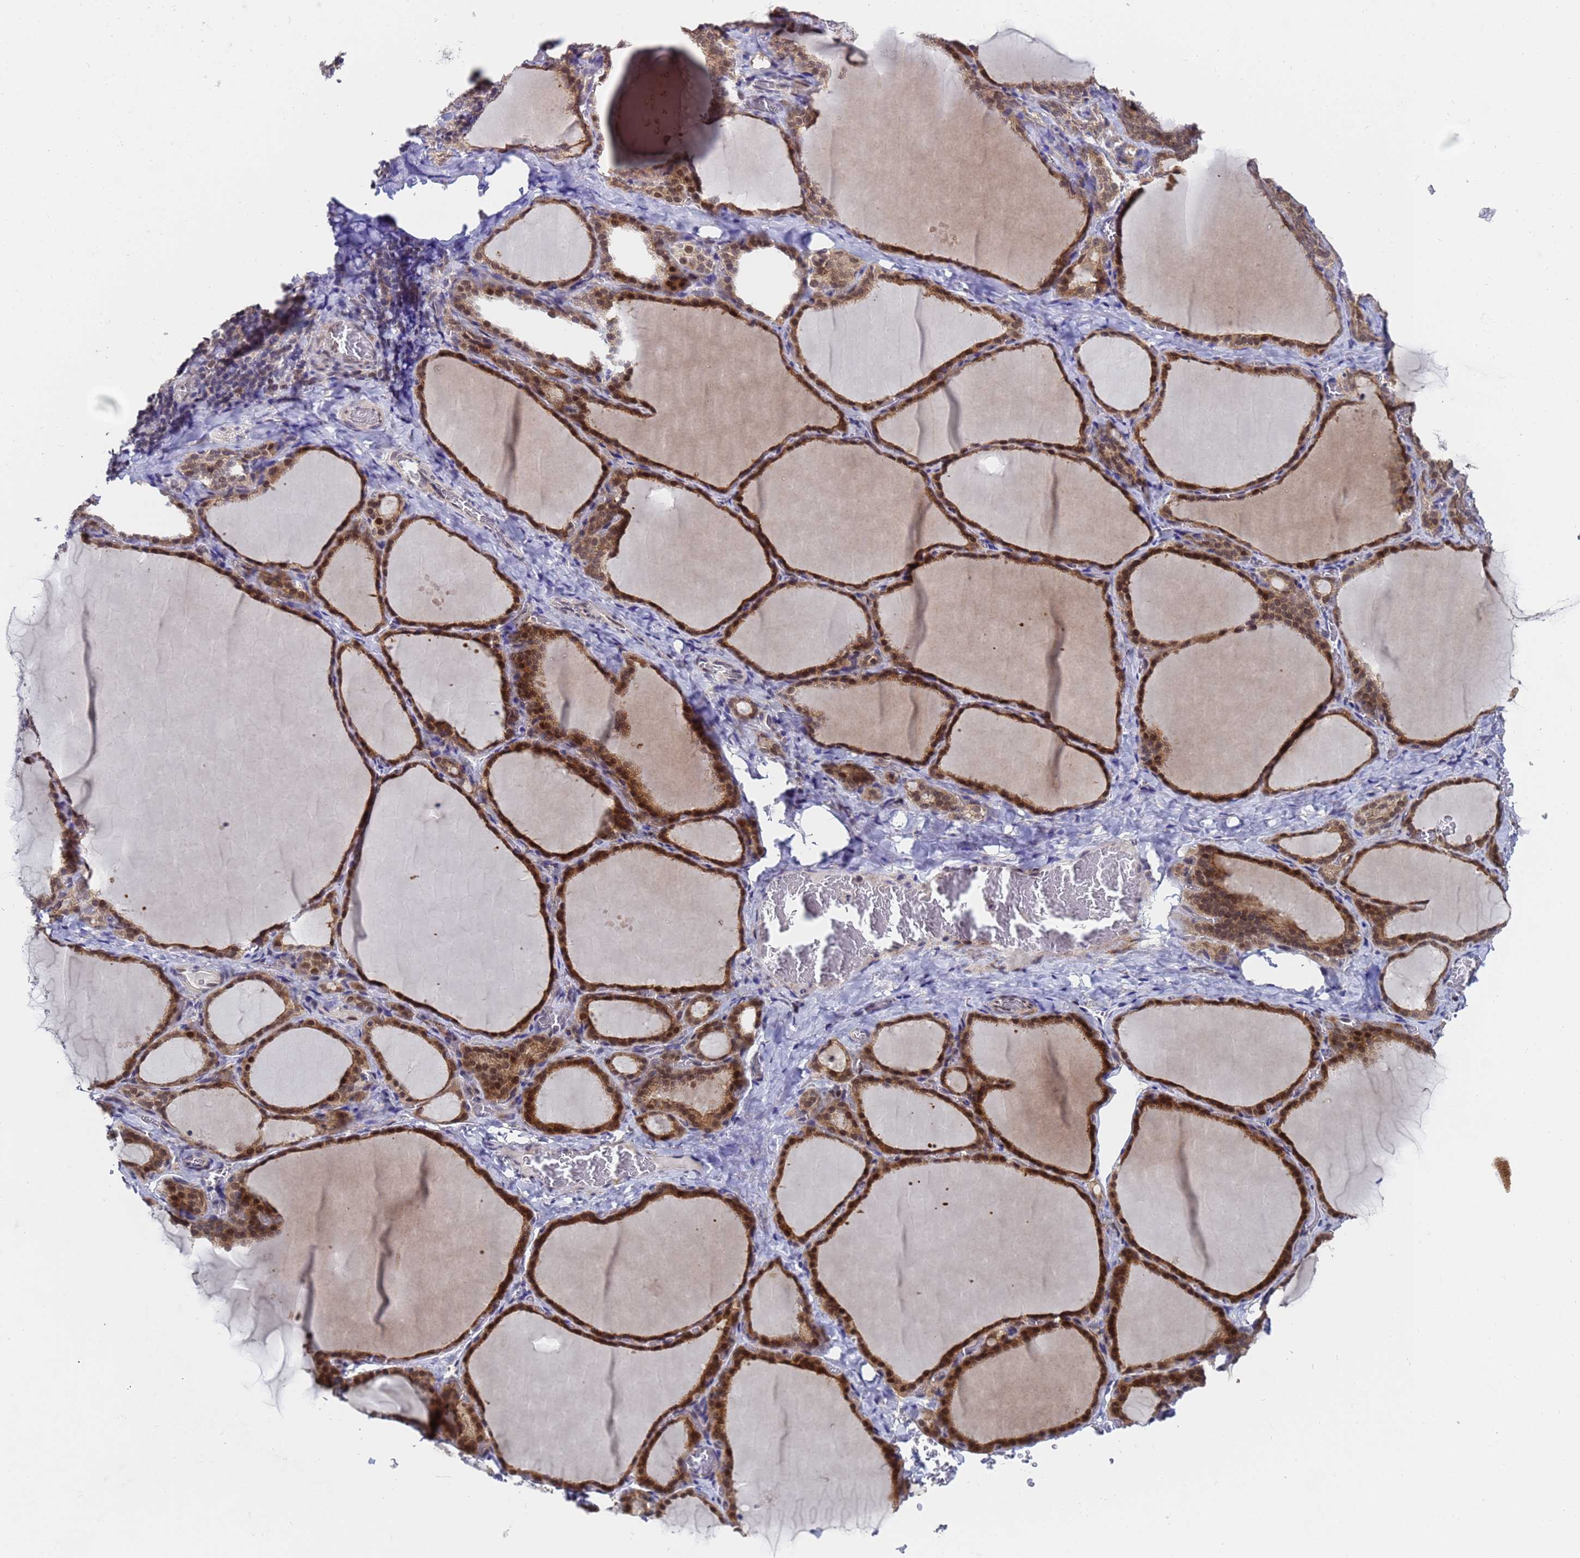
{"staining": {"intensity": "moderate", "quantity": ">75%", "location": "cytoplasmic/membranous,nuclear"}, "tissue": "thyroid gland", "cell_type": "Glandular cells", "image_type": "normal", "snomed": [{"axis": "morphology", "description": "Normal tissue, NOS"}, {"axis": "topography", "description": "Thyroid gland"}], "caption": "The image demonstrates a brown stain indicating the presence of a protein in the cytoplasmic/membranous,nuclear of glandular cells in thyroid gland. The staining was performed using DAB (3,3'-diaminobenzidine), with brown indicating positive protein expression. Nuclei are stained blue with hematoxylin.", "gene": "ANAPC13", "patient": {"sex": "female", "age": 39}}